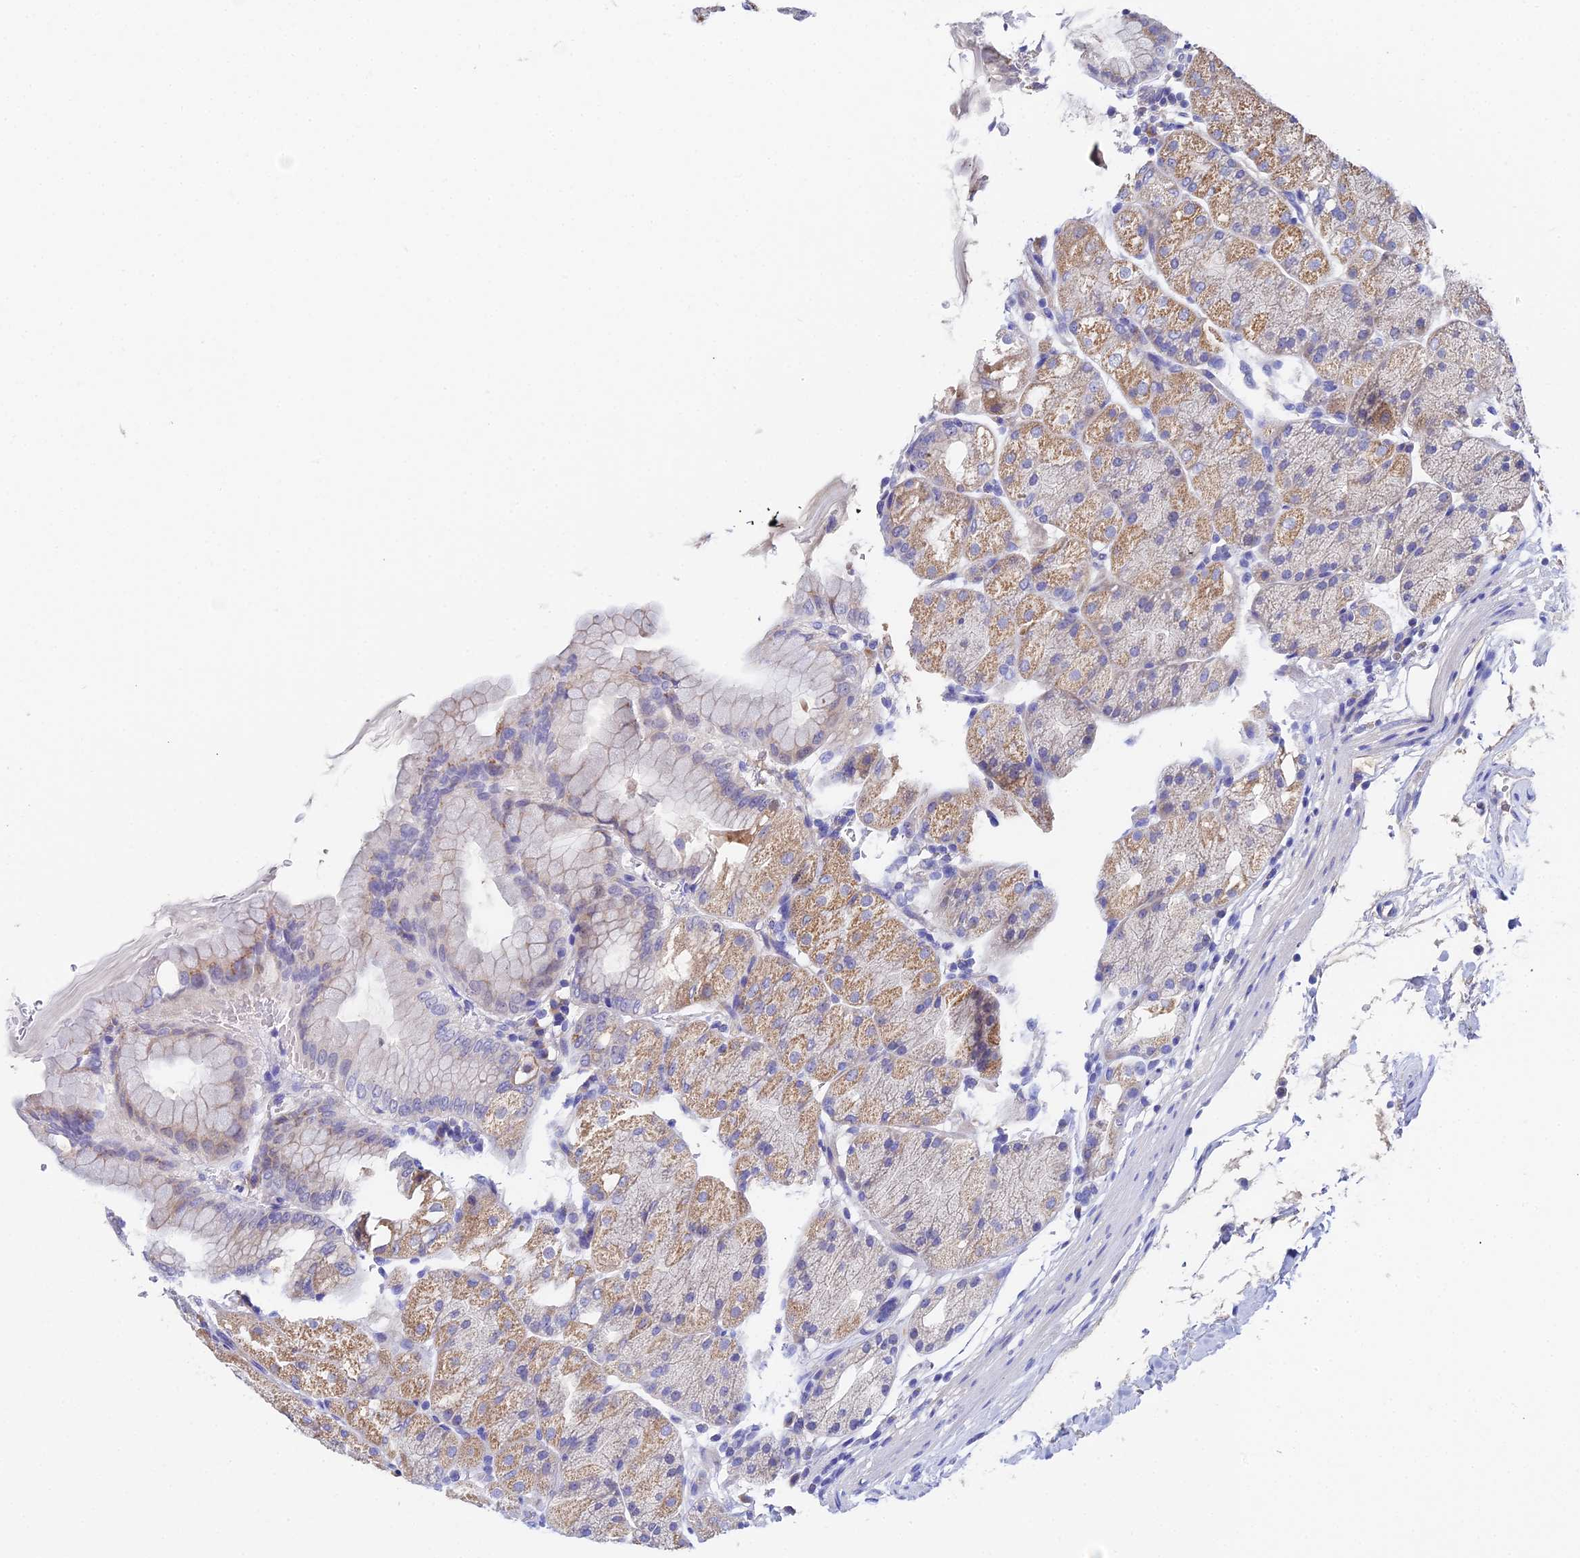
{"staining": {"intensity": "moderate", "quantity": "25%-75%", "location": "cytoplasmic/membranous"}, "tissue": "stomach", "cell_type": "Glandular cells", "image_type": "normal", "snomed": [{"axis": "morphology", "description": "Normal tissue, NOS"}, {"axis": "topography", "description": "Stomach, upper"}, {"axis": "topography", "description": "Stomach, lower"}], "caption": "Normal stomach exhibits moderate cytoplasmic/membranous positivity in about 25%-75% of glandular cells.", "gene": "UBE2L3", "patient": {"sex": "male", "age": 62}}